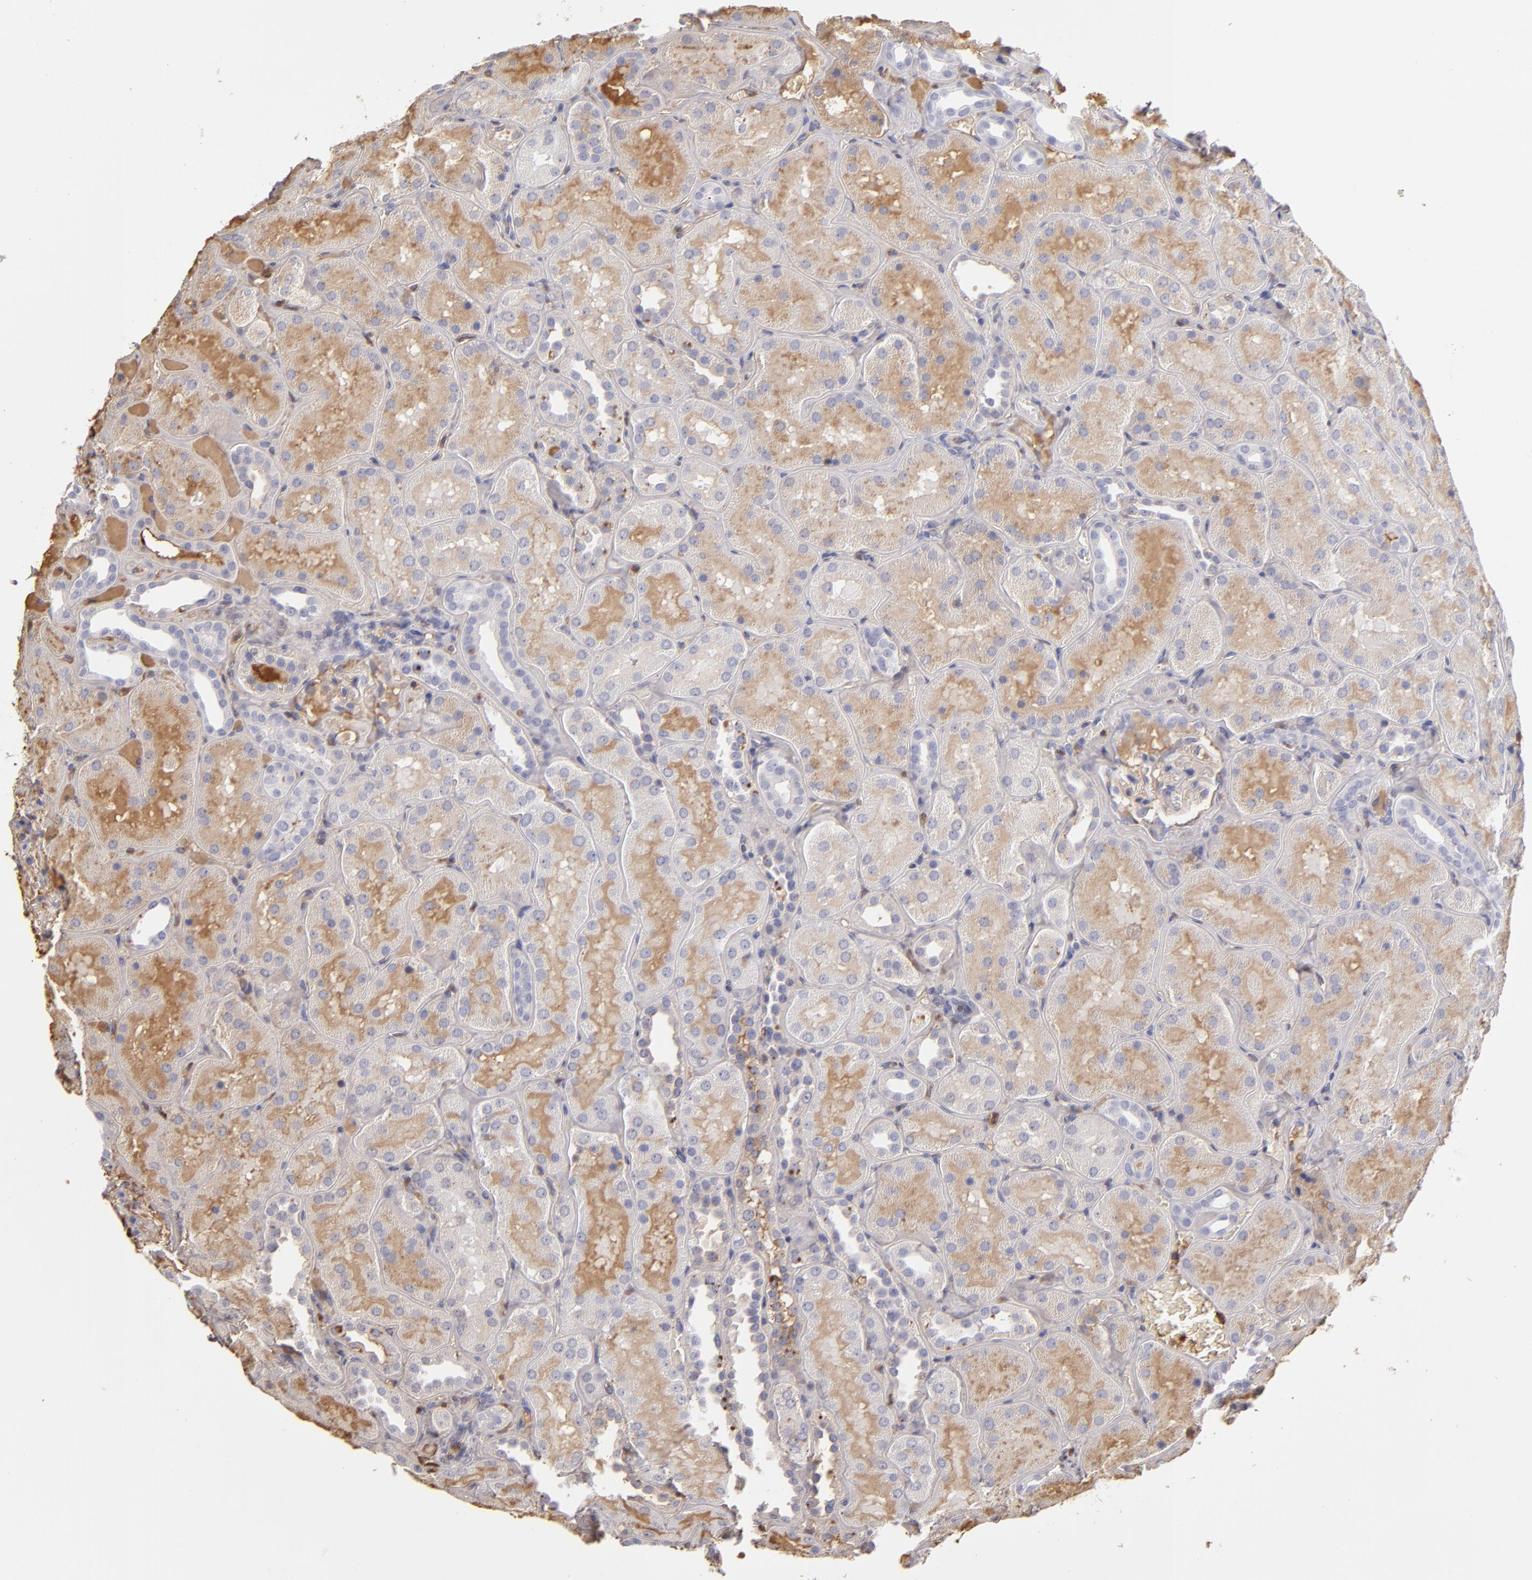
{"staining": {"intensity": "negative", "quantity": "none", "location": "none"}, "tissue": "kidney", "cell_type": "Cells in glomeruli", "image_type": "normal", "snomed": [{"axis": "morphology", "description": "Normal tissue, NOS"}, {"axis": "topography", "description": "Kidney"}], "caption": "DAB immunohistochemical staining of unremarkable human kidney reveals no significant staining in cells in glomeruli.", "gene": "SERPINA1", "patient": {"sex": "male", "age": 28}}